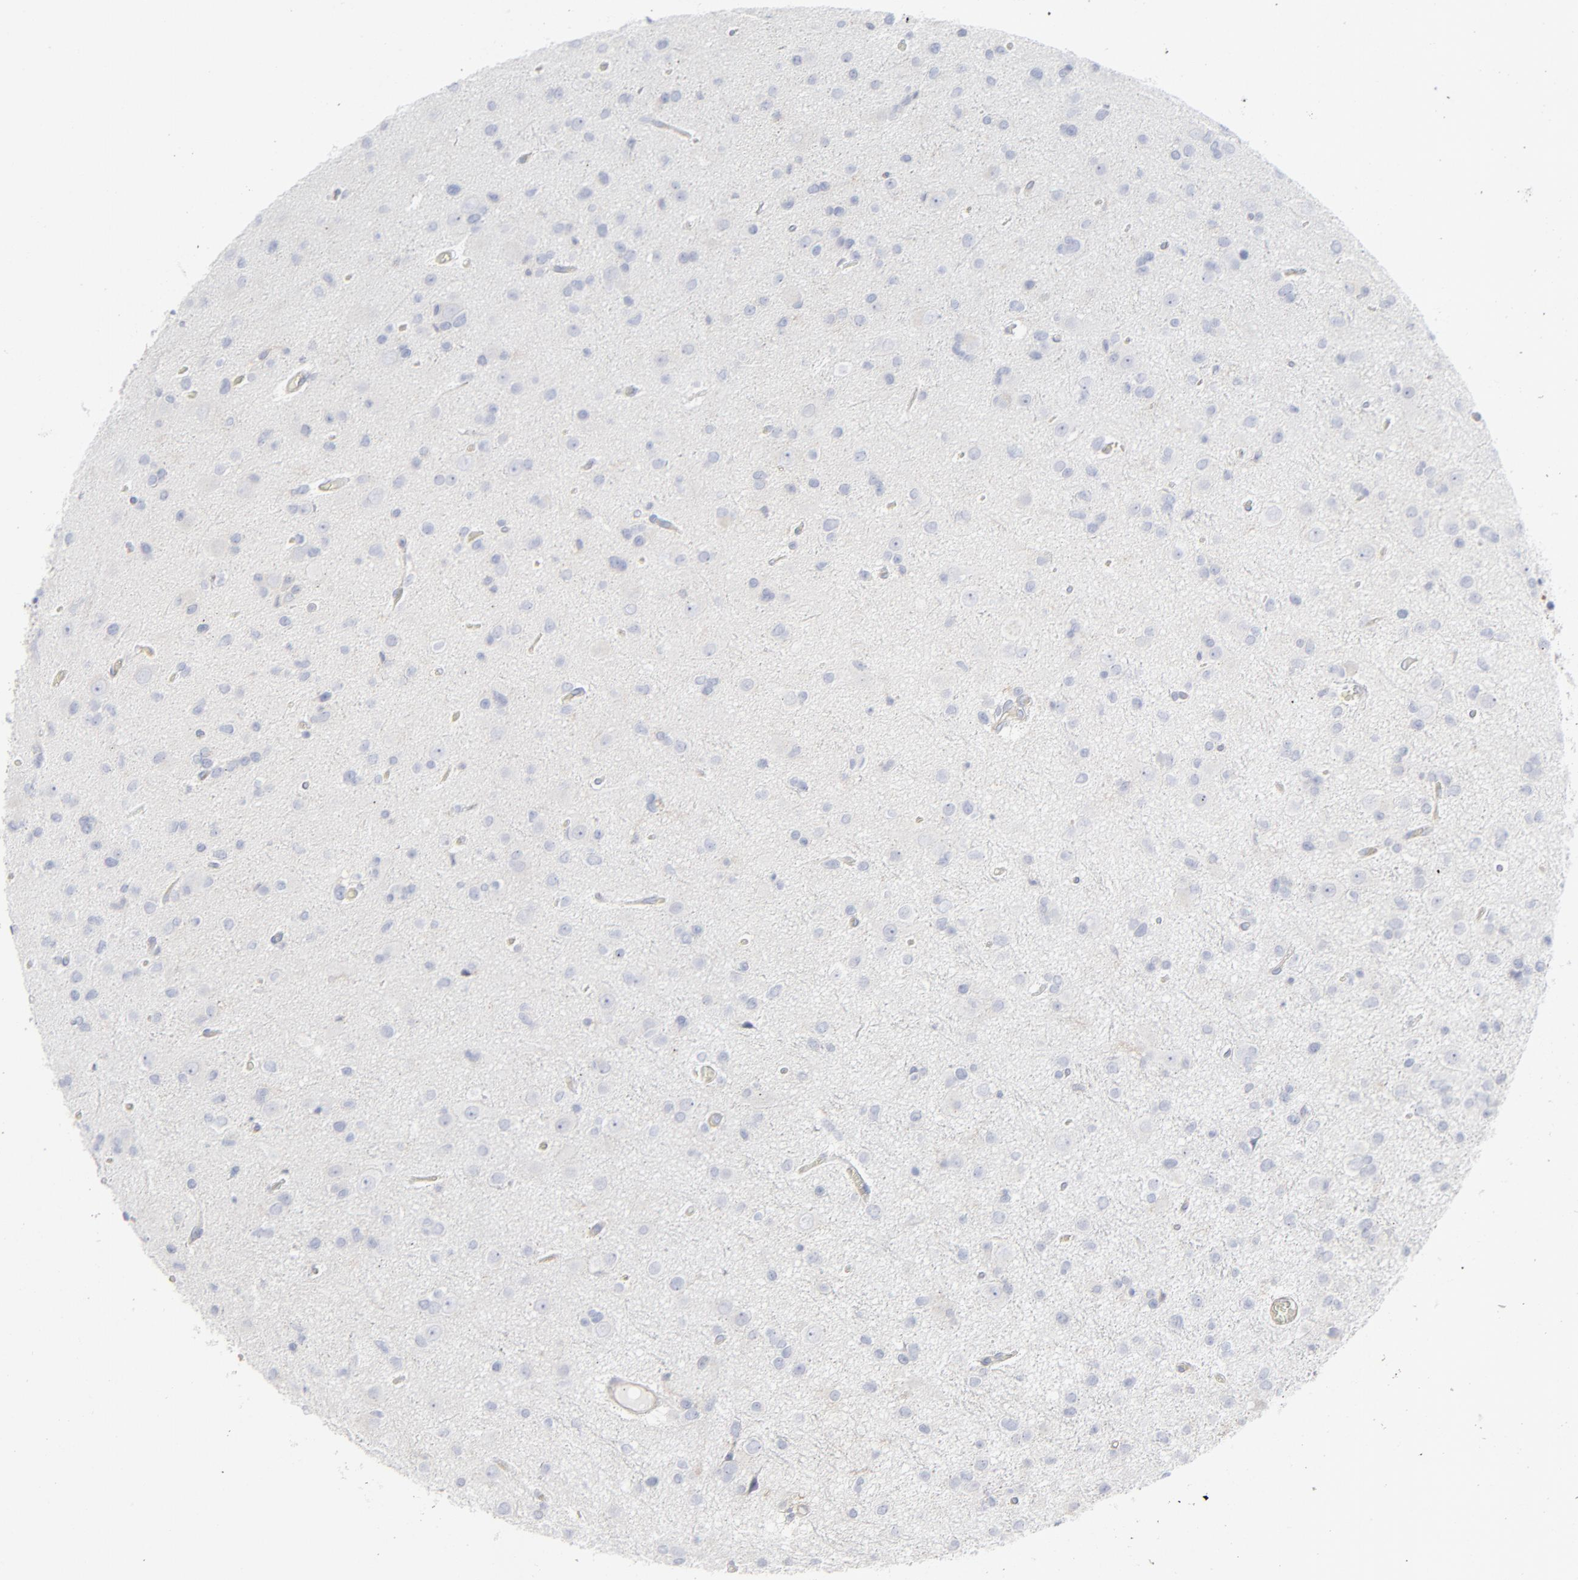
{"staining": {"intensity": "negative", "quantity": "none", "location": "none"}, "tissue": "glioma", "cell_type": "Tumor cells", "image_type": "cancer", "snomed": [{"axis": "morphology", "description": "Glioma, malignant, Low grade"}, {"axis": "topography", "description": "Brain"}], "caption": "Malignant glioma (low-grade) was stained to show a protein in brown. There is no significant staining in tumor cells. (DAB immunohistochemistry, high magnification).", "gene": "ITGA5", "patient": {"sex": "male", "age": 42}}